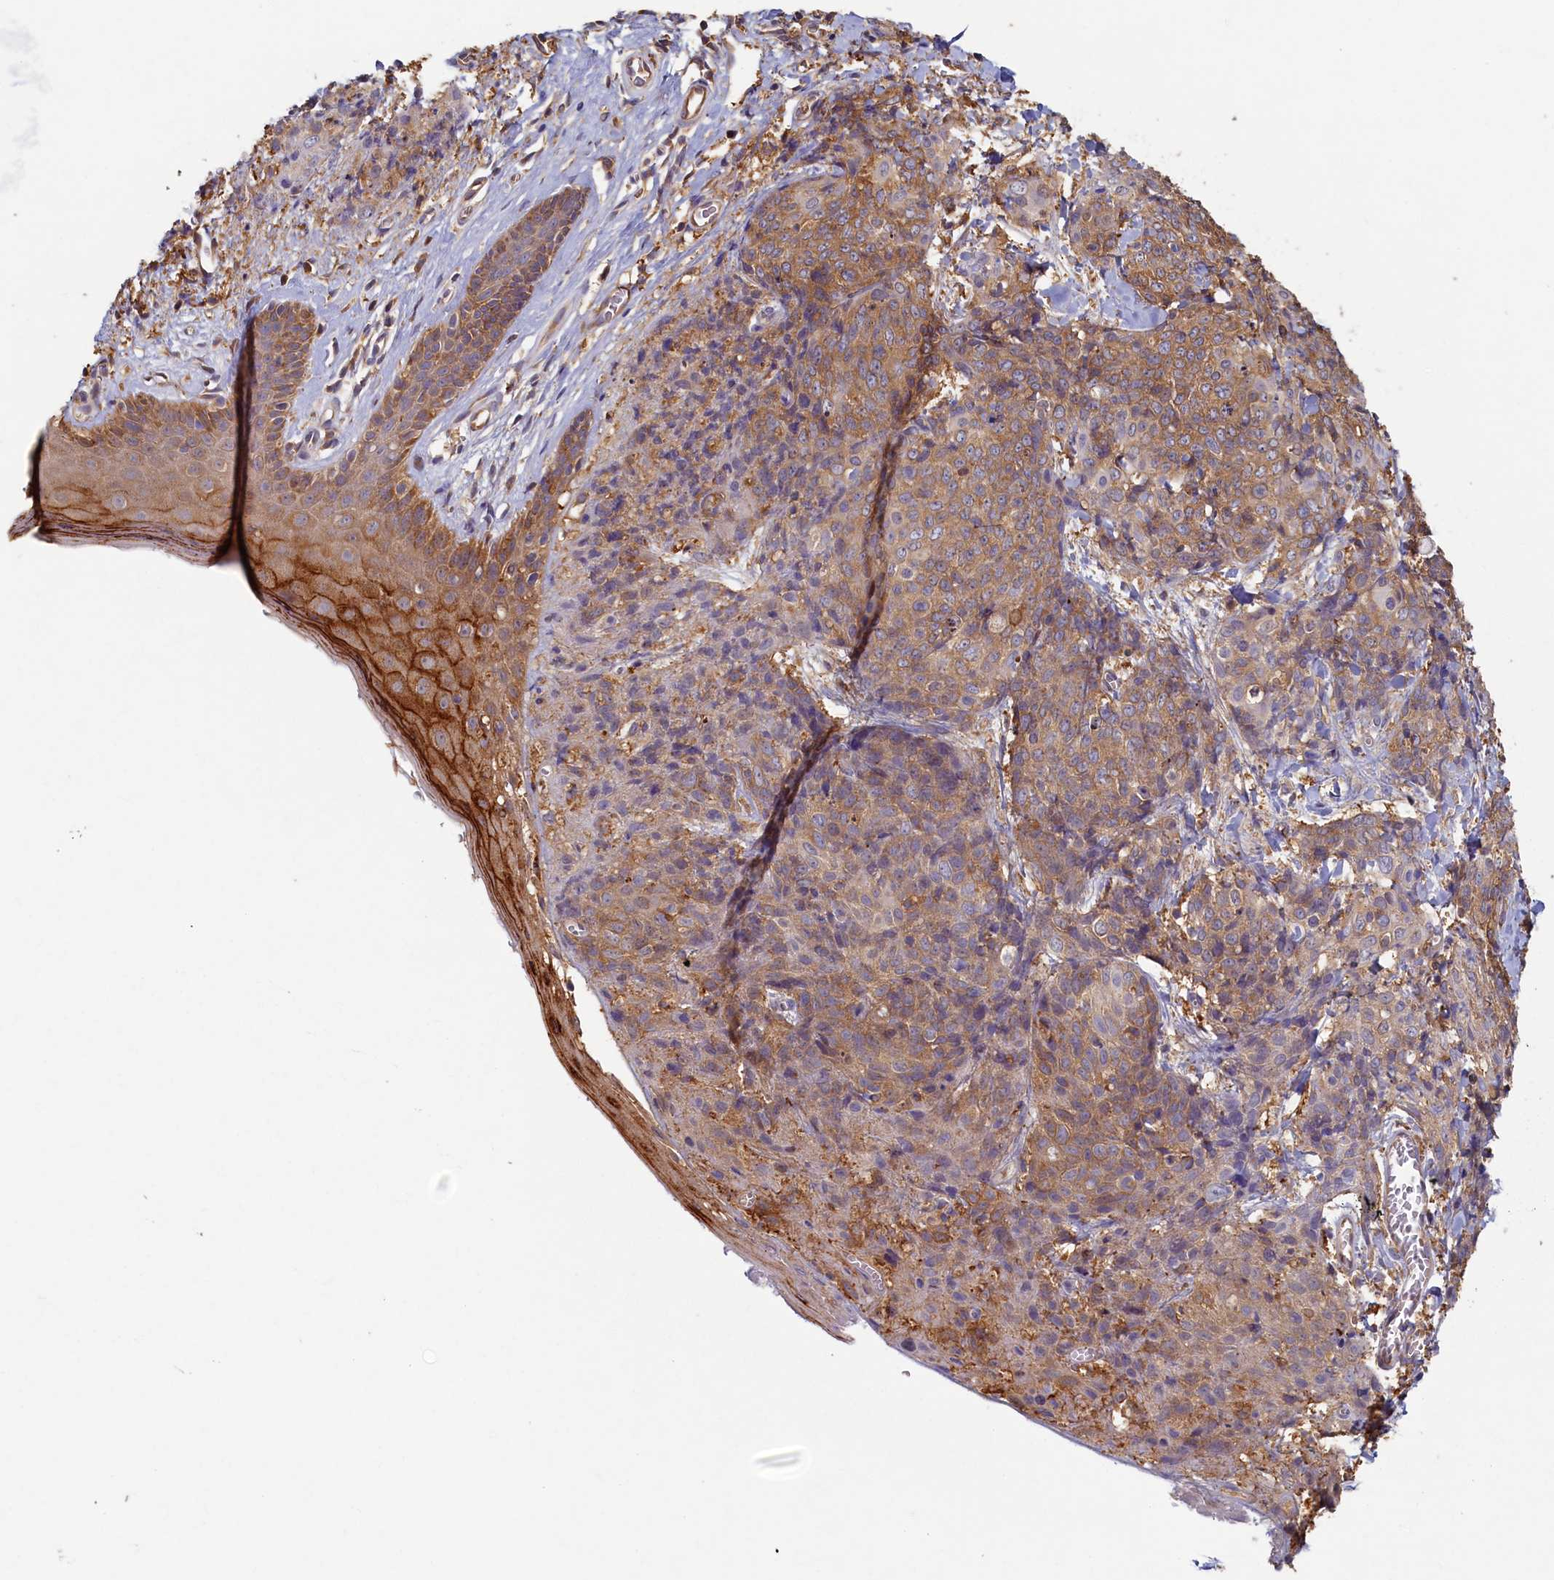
{"staining": {"intensity": "moderate", "quantity": ">75%", "location": "cytoplasmic/membranous"}, "tissue": "skin cancer", "cell_type": "Tumor cells", "image_type": "cancer", "snomed": [{"axis": "morphology", "description": "Squamous cell carcinoma, NOS"}, {"axis": "topography", "description": "Skin"}, {"axis": "topography", "description": "Vulva"}], "caption": "An IHC photomicrograph of neoplastic tissue is shown. Protein staining in brown highlights moderate cytoplasmic/membranous positivity in squamous cell carcinoma (skin) within tumor cells. Nuclei are stained in blue.", "gene": "TIMM8B", "patient": {"sex": "female", "age": 85}}